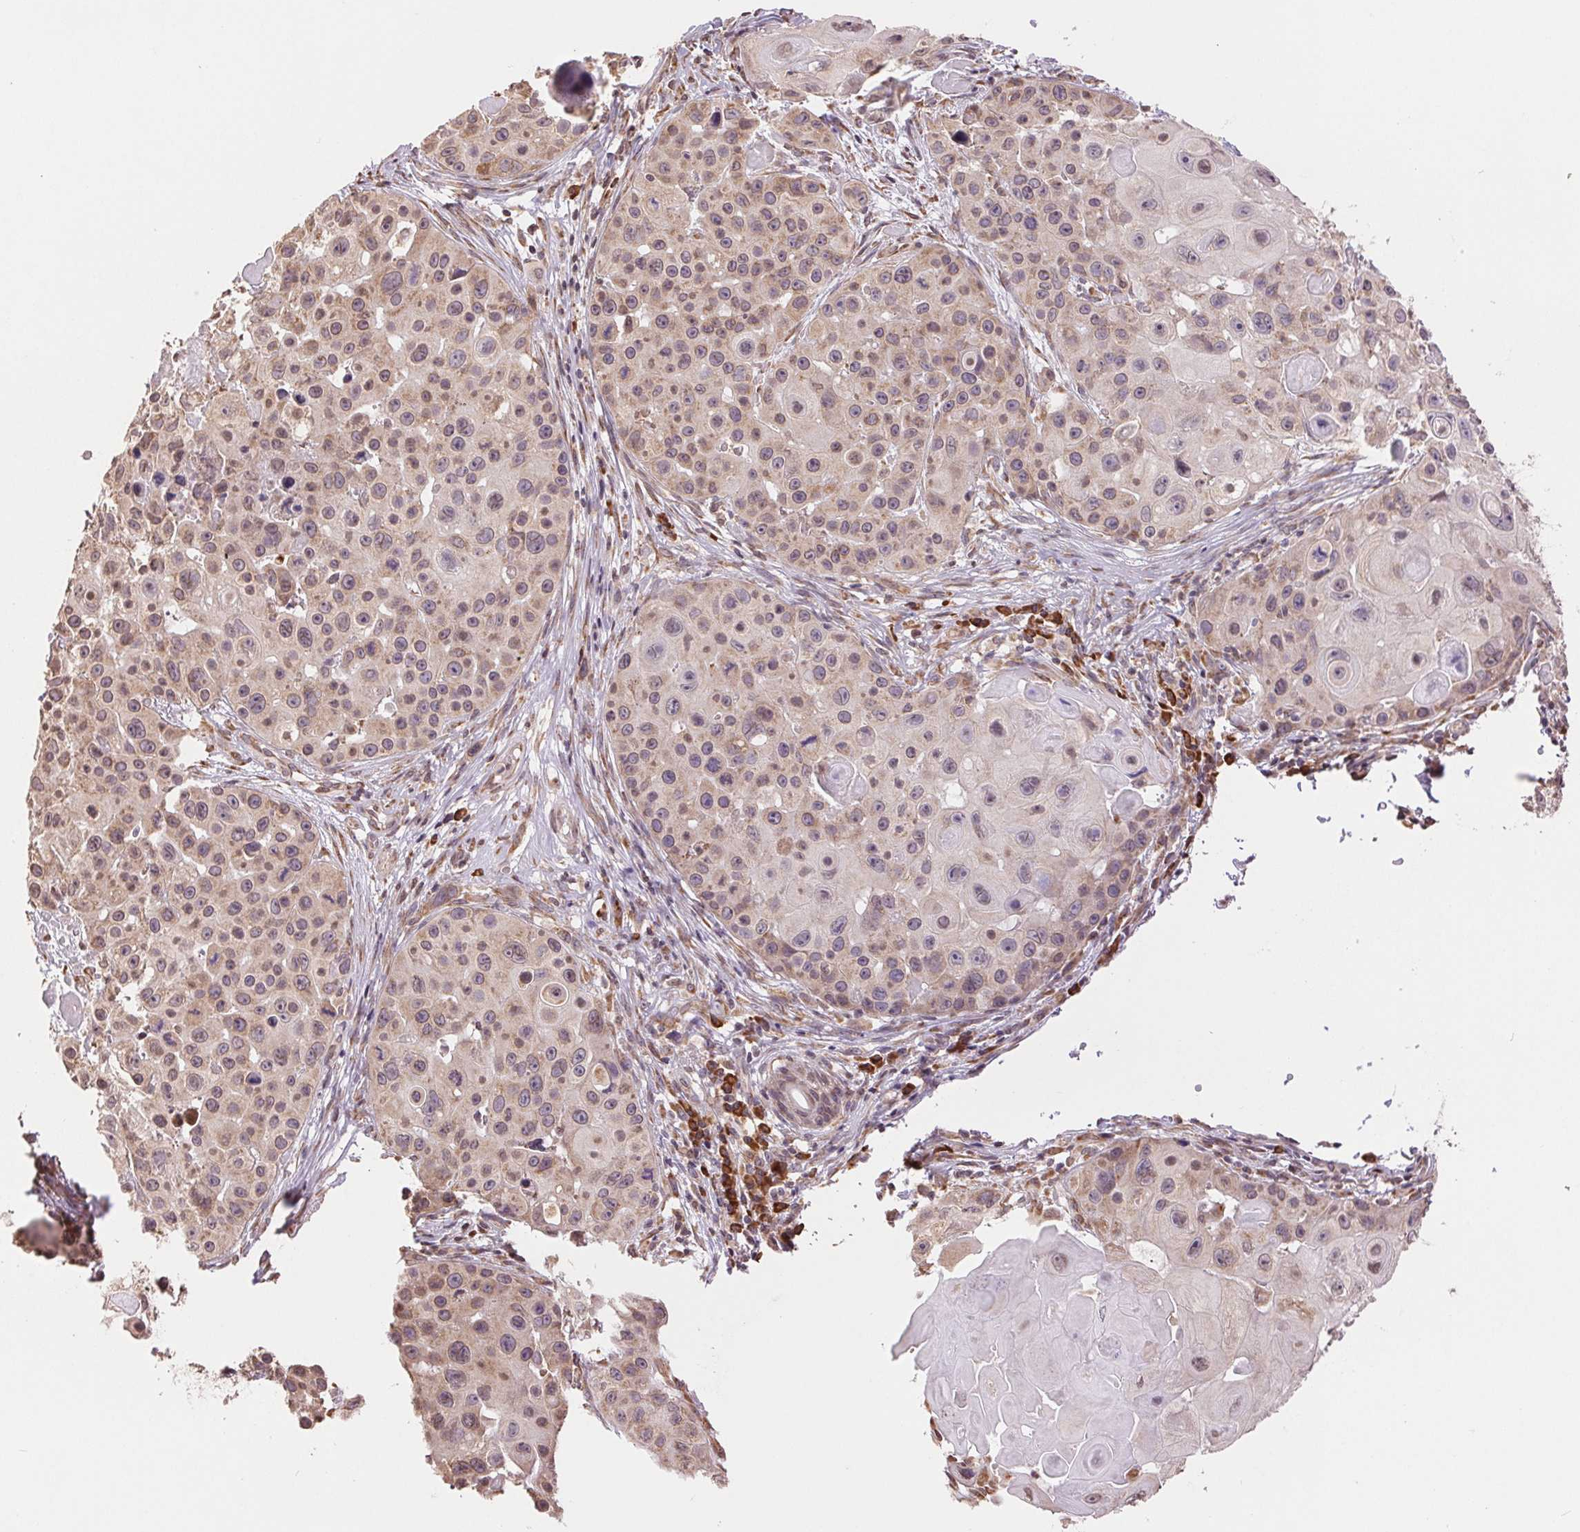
{"staining": {"intensity": "weak", "quantity": "25%-75%", "location": "cytoplasmic/membranous"}, "tissue": "skin cancer", "cell_type": "Tumor cells", "image_type": "cancer", "snomed": [{"axis": "morphology", "description": "Squamous cell carcinoma, NOS"}, {"axis": "topography", "description": "Skin"}], "caption": "Brown immunohistochemical staining in squamous cell carcinoma (skin) demonstrates weak cytoplasmic/membranous expression in approximately 25%-75% of tumor cells.", "gene": "RPN1", "patient": {"sex": "male", "age": 92}}